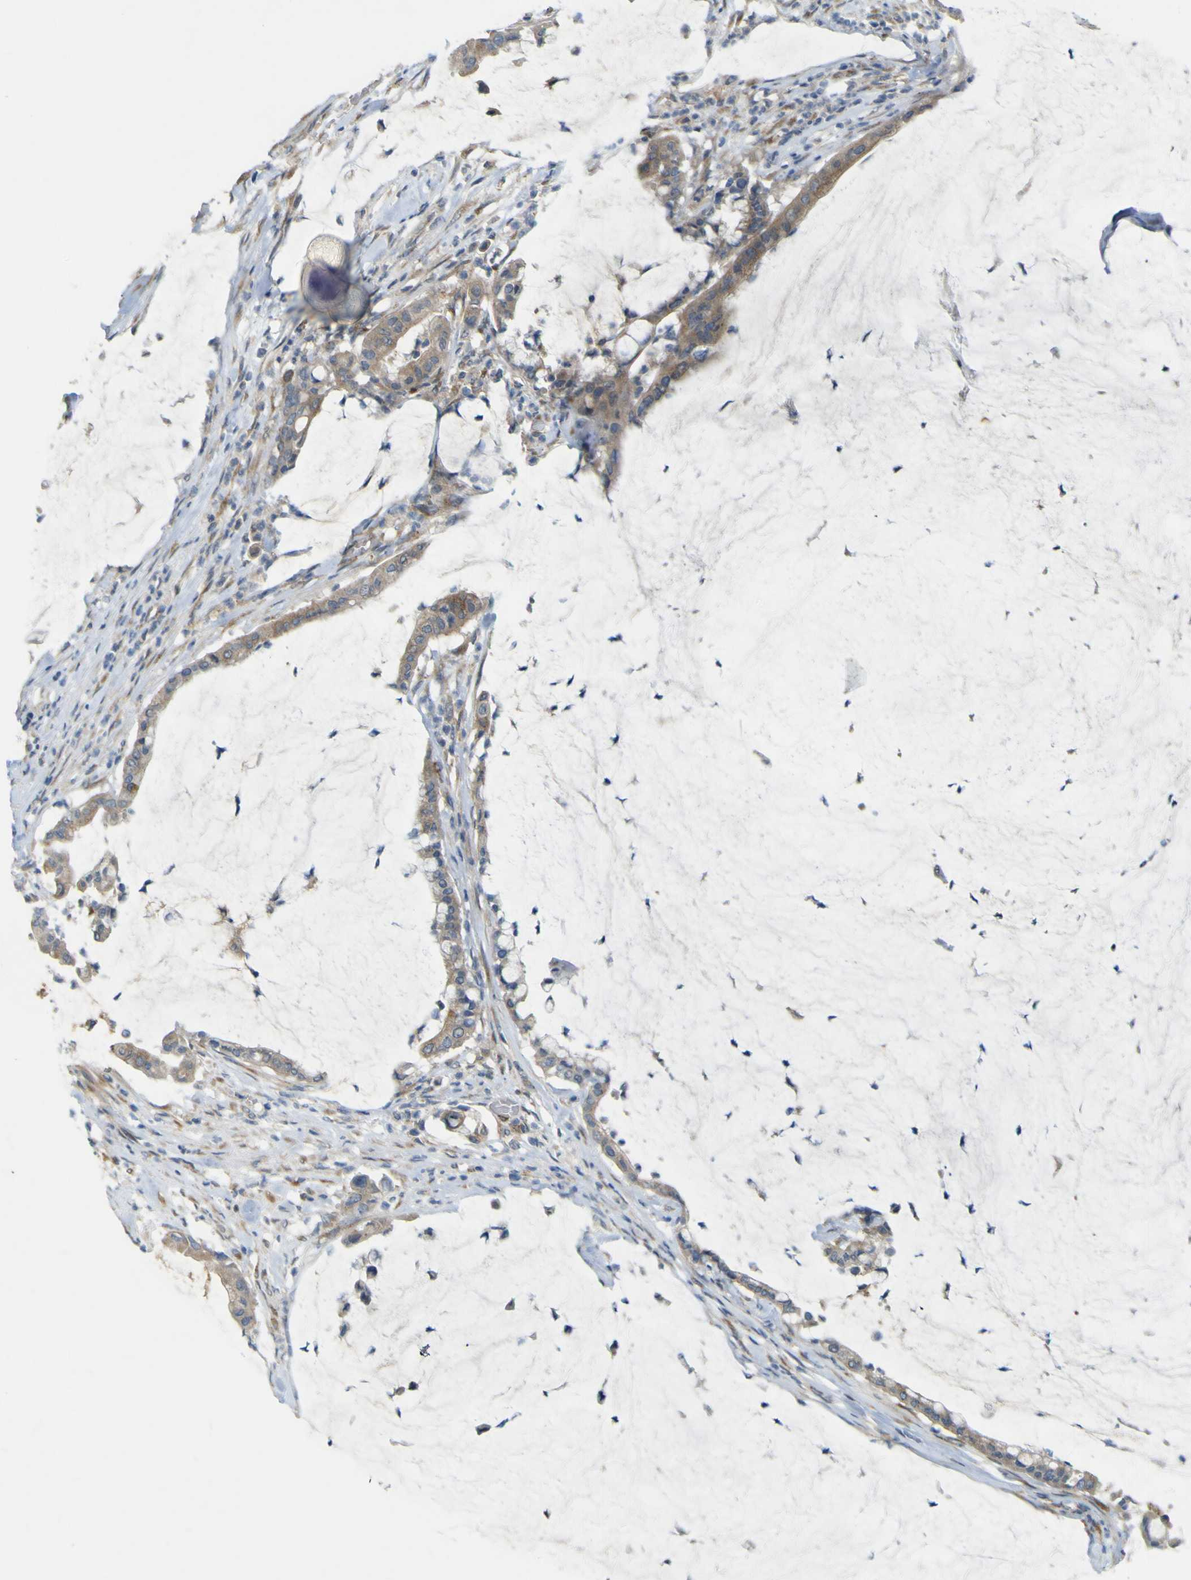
{"staining": {"intensity": "weak", "quantity": ">75%", "location": "cytoplasmic/membranous"}, "tissue": "pancreatic cancer", "cell_type": "Tumor cells", "image_type": "cancer", "snomed": [{"axis": "morphology", "description": "Adenocarcinoma, NOS"}, {"axis": "topography", "description": "Pancreas"}], "caption": "IHC of pancreatic cancer (adenocarcinoma) shows low levels of weak cytoplasmic/membranous expression in about >75% of tumor cells.", "gene": "IGF2R", "patient": {"sex": "male", "age": 41}}